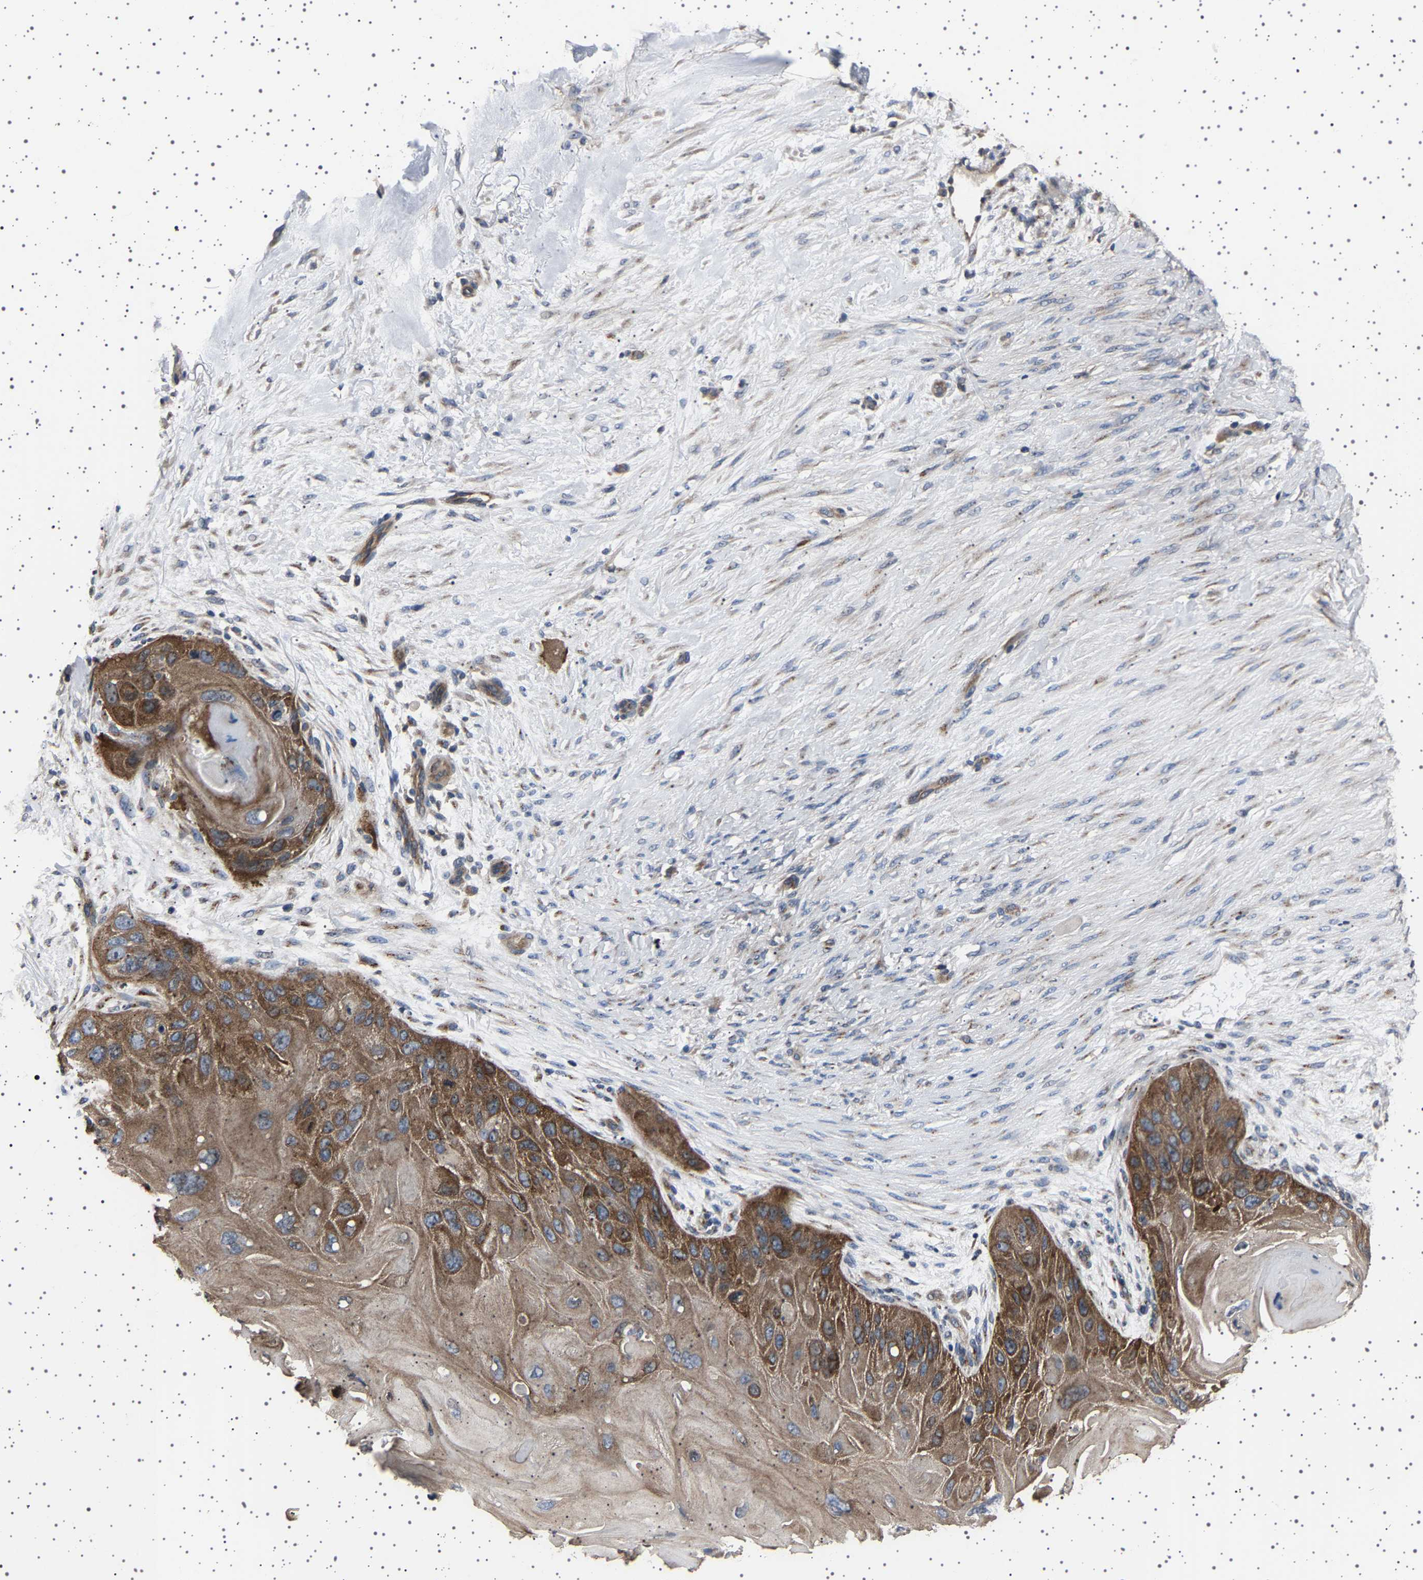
{"staining": {"intensity": "moderate", "quantity": ">75%", "location": "cytoplasmic/membranous"}, "tissue": "skin cancer", "cell_type": "Tumor cells", "image_type": "cancer", "snomed": [{"axis": "morphology", "description": "Squamous cell carcinoma, NOS"}, {"axis": "topography", "description": "Skin"}], "caption": "Immunohistochemistry of human skin cancer (squamous cell carcinoma) reveals medium levels of moderate cytoplasmic/membranous staining in about >75% of tumor cells.", "gene": "NCKAP1", "patient": {"sex": "female", "age": 77}}